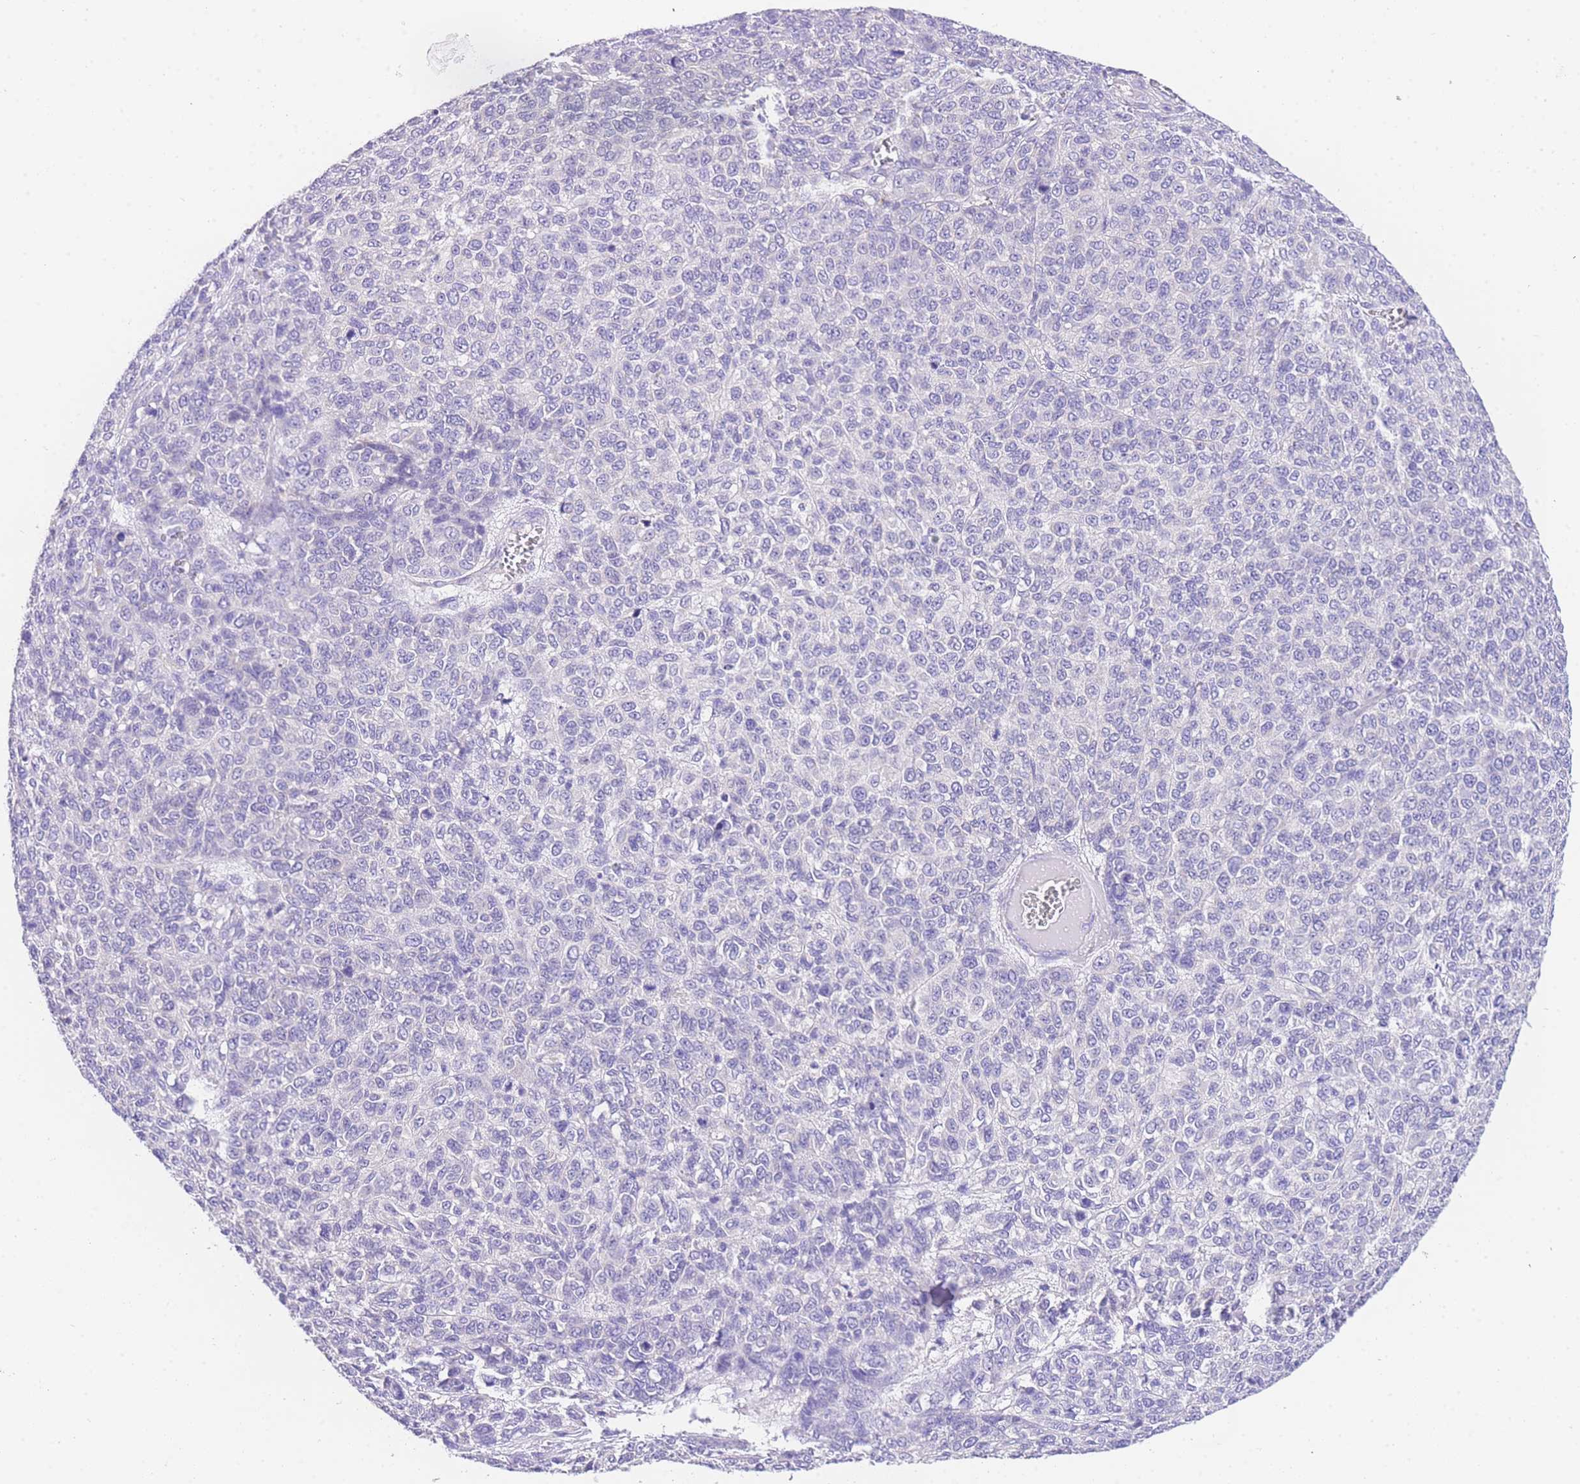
{"staining": {"intensity": "negative", "quantity": "none", "location": "none"}, "tissue": "melanoma", "cell_type": "Tumor cells", "image_type": "cancer", "snomed": [{"axis": "morphology", "description": "Malignant melanoma, NOS"}, {"axis": "topography", "description": "Skin"}], "caption": "Immunohistochemistry histopathology image of malignant melanoma stained for a protein (brown), which reveals no staining in tumor cells.", "gene": "EPN2", "patient": {"sex": "male", "age": 49}}